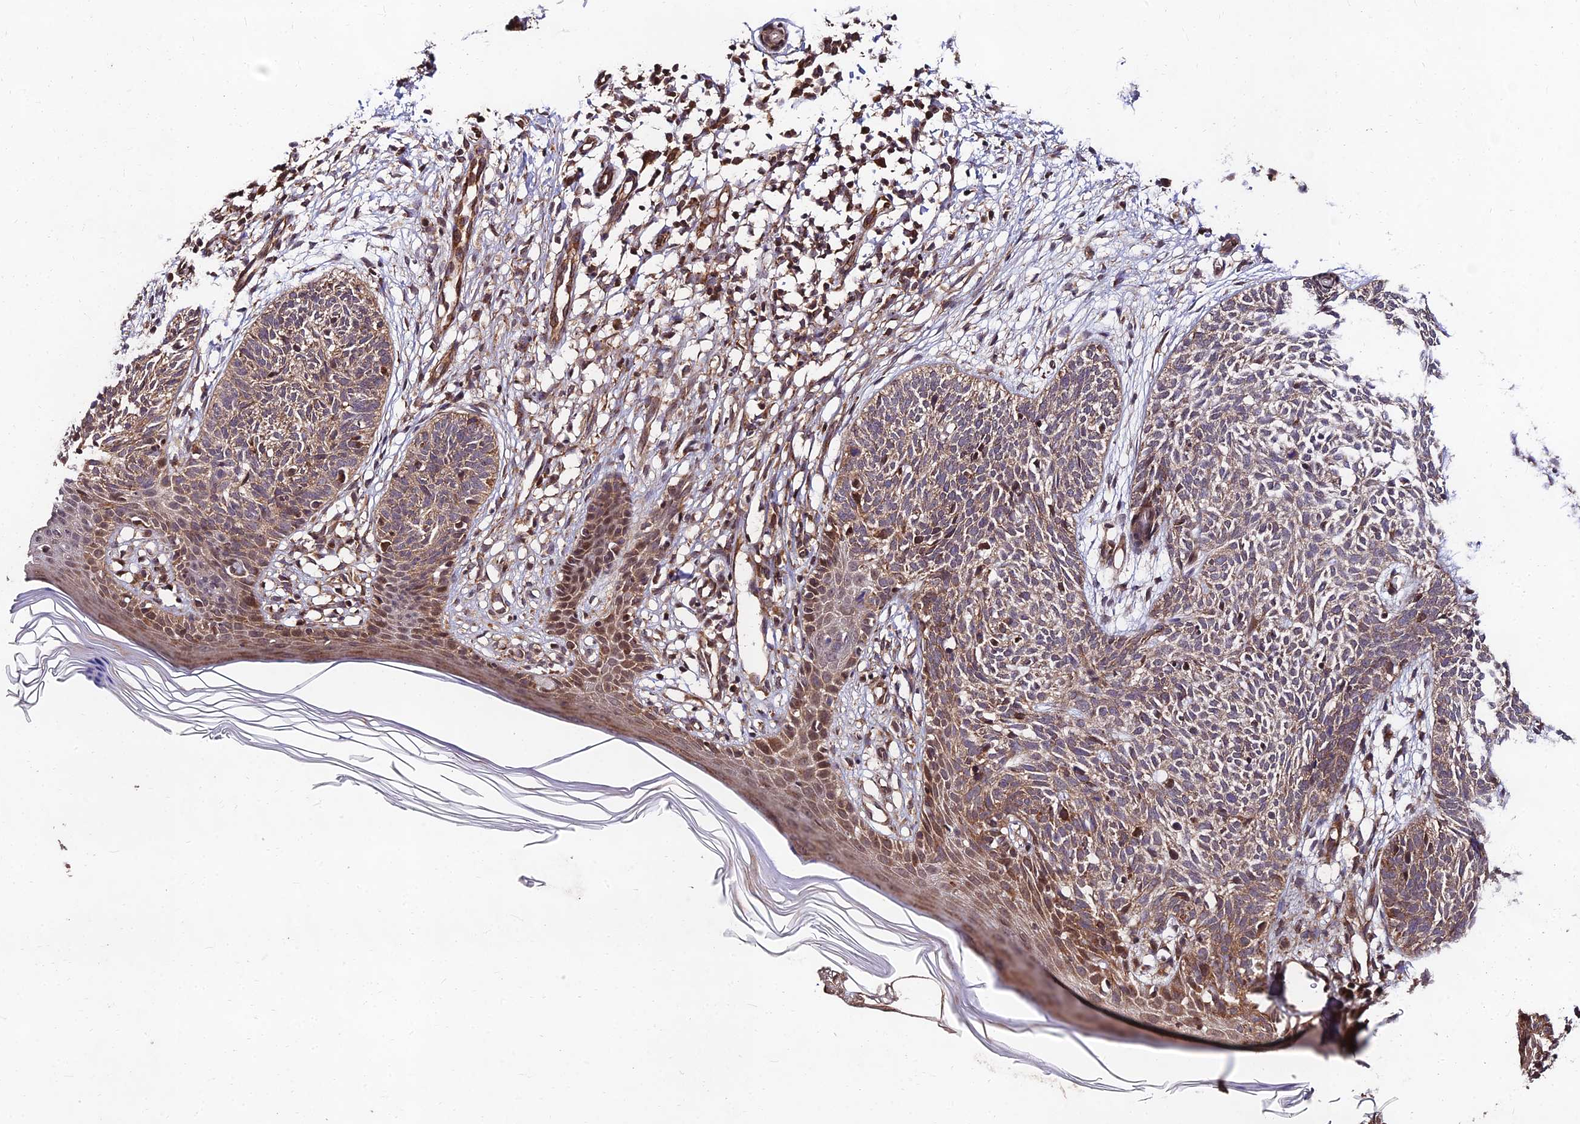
{"staining": {"intensity": "moderate", "quantity": "25%-75%", "location": "cytoplasmic/membranous"}, "tissue": "skin cancer", "cell_type": "Tumor cells", "image_type": "cancer", "snomed": [{"axis": "morphology", "description": "Basal cell carcinoma"}, {"axis": "topography", "description": "Skin"}], "caption": "Protein staining displays moderate cytoplasmic/membranous staining in about 25%-75% of tumor cells in skin basal cell carcinoma. Nuclei are stained in blue.", "gene": "MKKS", "patient": {"sex": "female", "age": 66}}